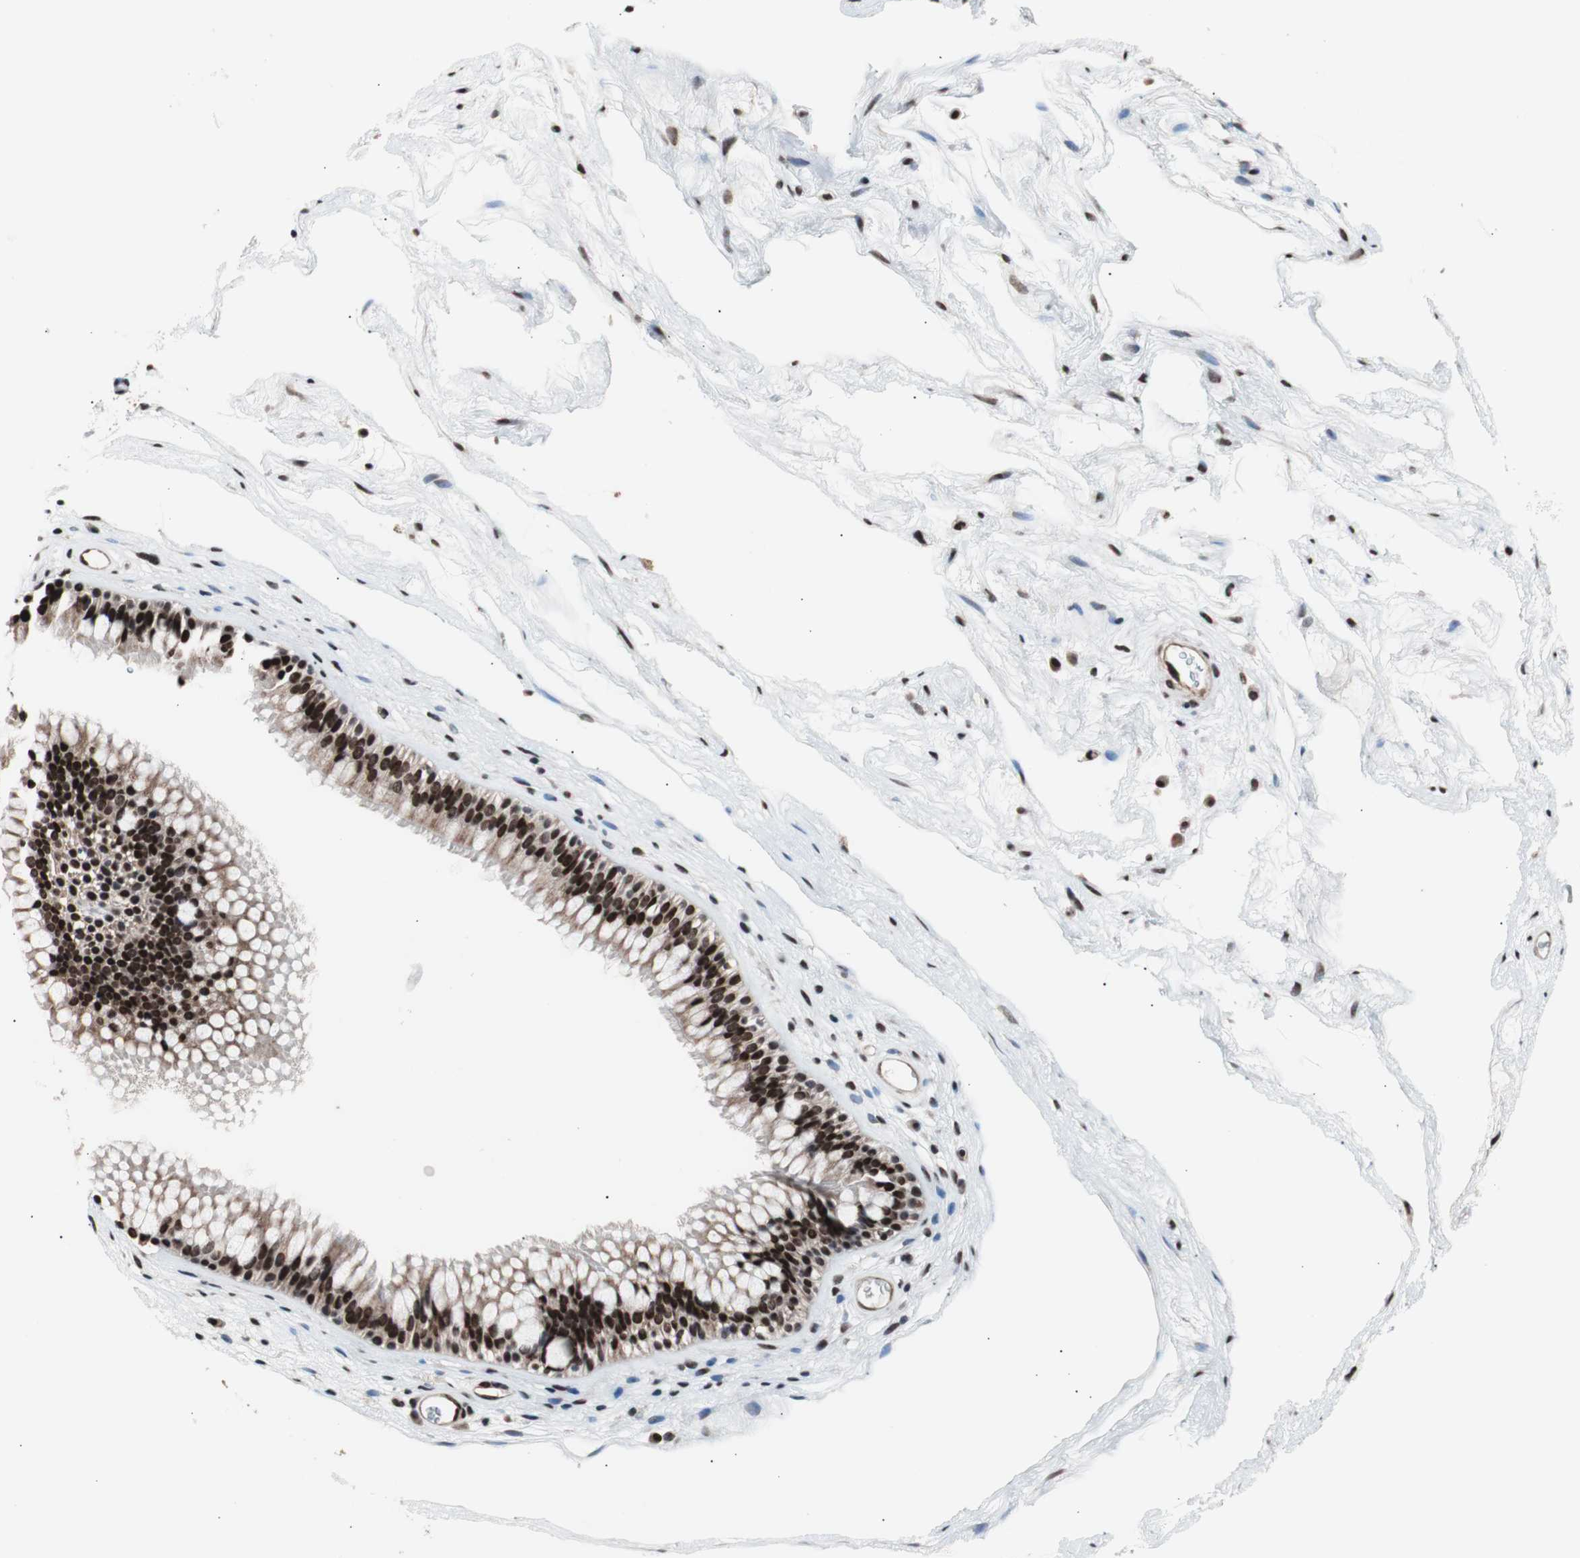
{"staining": {"intensity": "strong", "quantity": ">75%", "location": "nuclear"}, "tissue": "nasopharynx", "cell_type": "Respiratory epithelial cells", "image_type": "normal", "snomed": [{"axis": "morphology", "description": "Normal tissue, NOS"}, {"axis": "morphology", "description": "Inflammation, NOS"}, {"axis": "topography", "description": "Nasopharynx"}], "caption": "IHC image of normal nasopharynx: human nasopharynx stained using immunohistochemistry (IHC) reveals high levels of strong protein expression localized specifically in the nuclear of respiratory epithelial cells, appearing as a nuclear brown color.", "gene": "POGZ", "patient": {"sex": "male", "age": 48}}